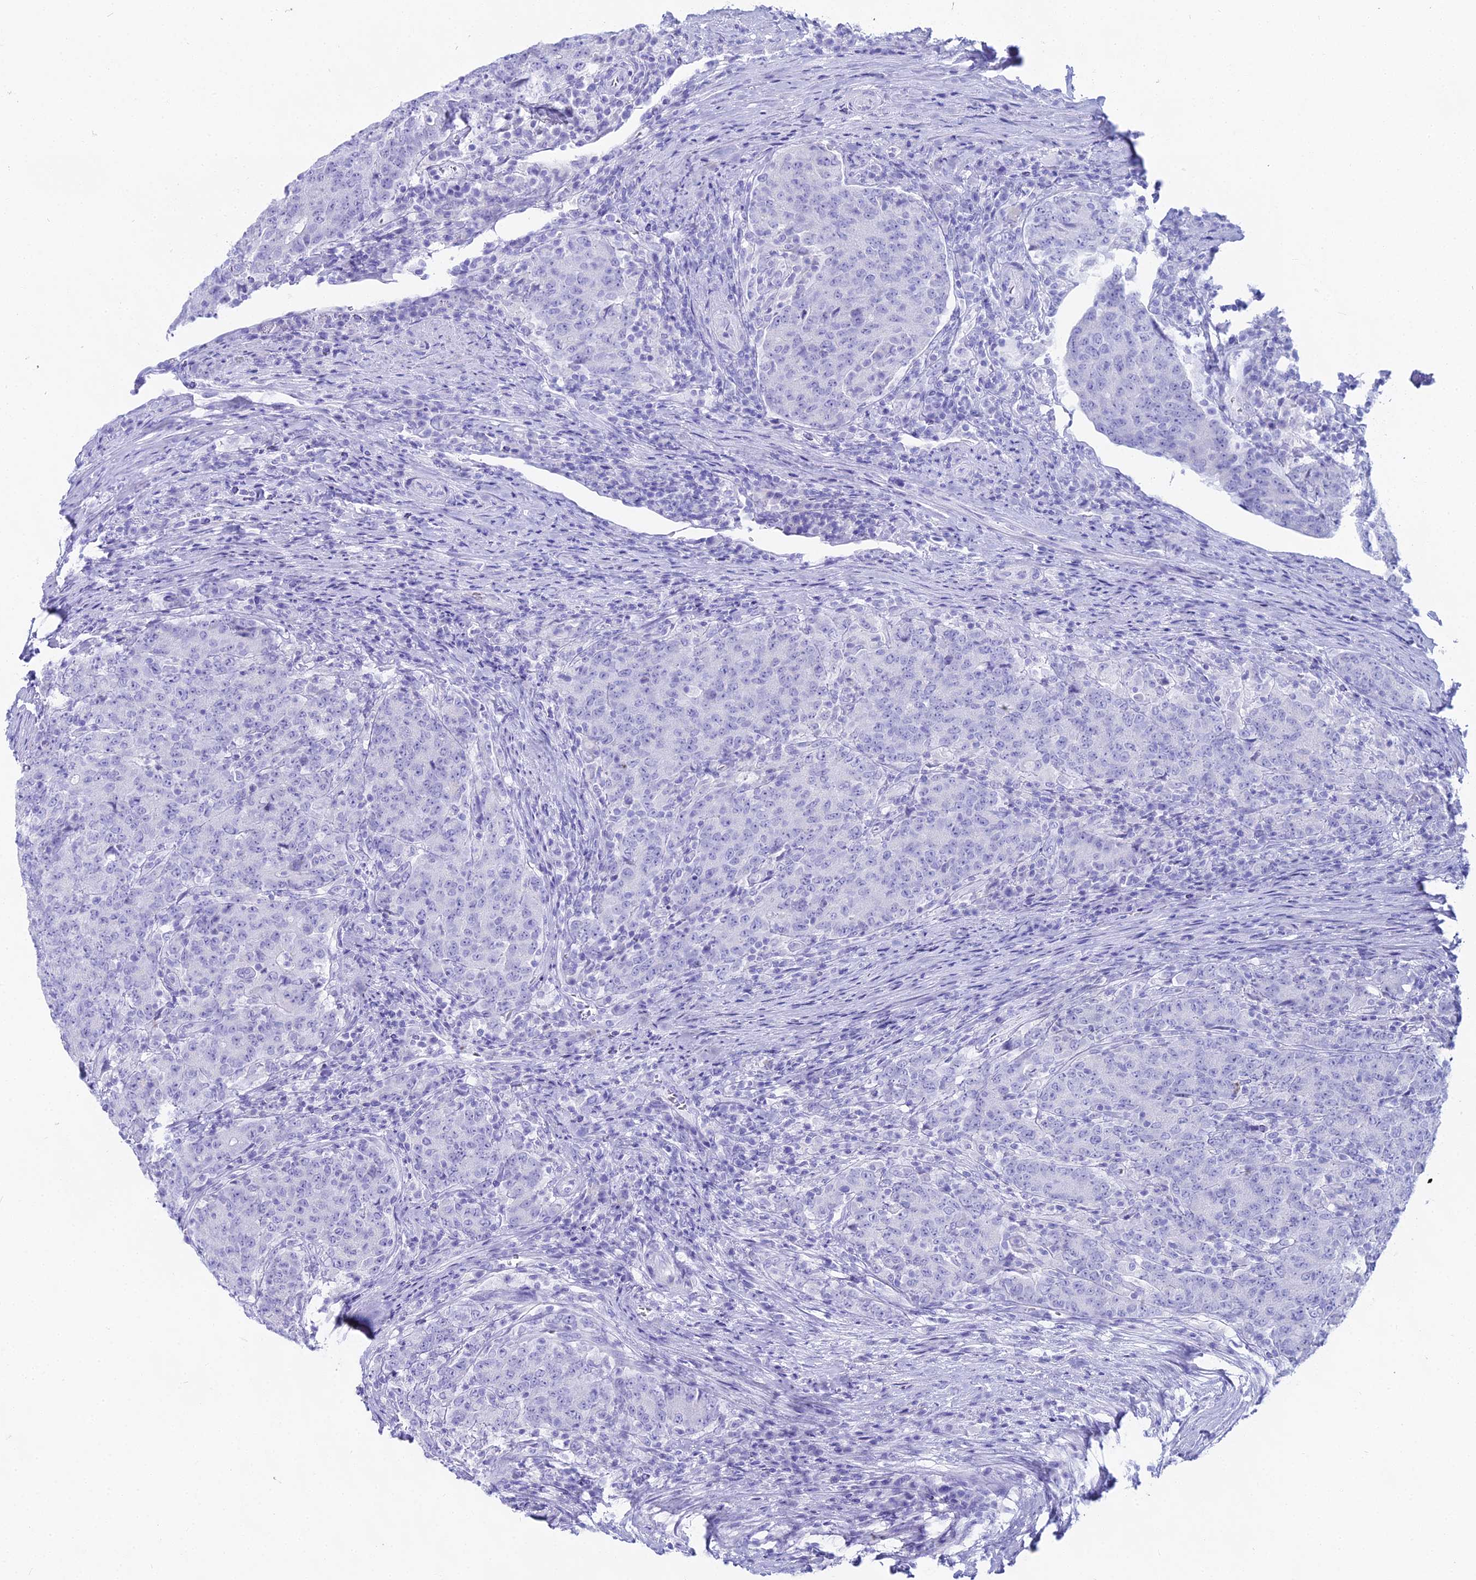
{"staining": {"intensity": "negative", "quantity": "none", "location": "none"}, "tissue": "colorectal cancer", "cell_type": "Tumor cells", "image_type": "cancer", "snomed": [{"axis": "morphology", "description": "Adenocarcinoma, NOS"}, {"axis": "topography", "description": "Colon"}], "caption": "Immunohistochemical staining of colorectal adenocarcinoma exhibits no significant staining in tumor cells. (DAB immunohistochemistry visualized using brightfield microscopy, high magnification).", "gene": "CGB2", "patient": {"sex": "female", "age": 75}}